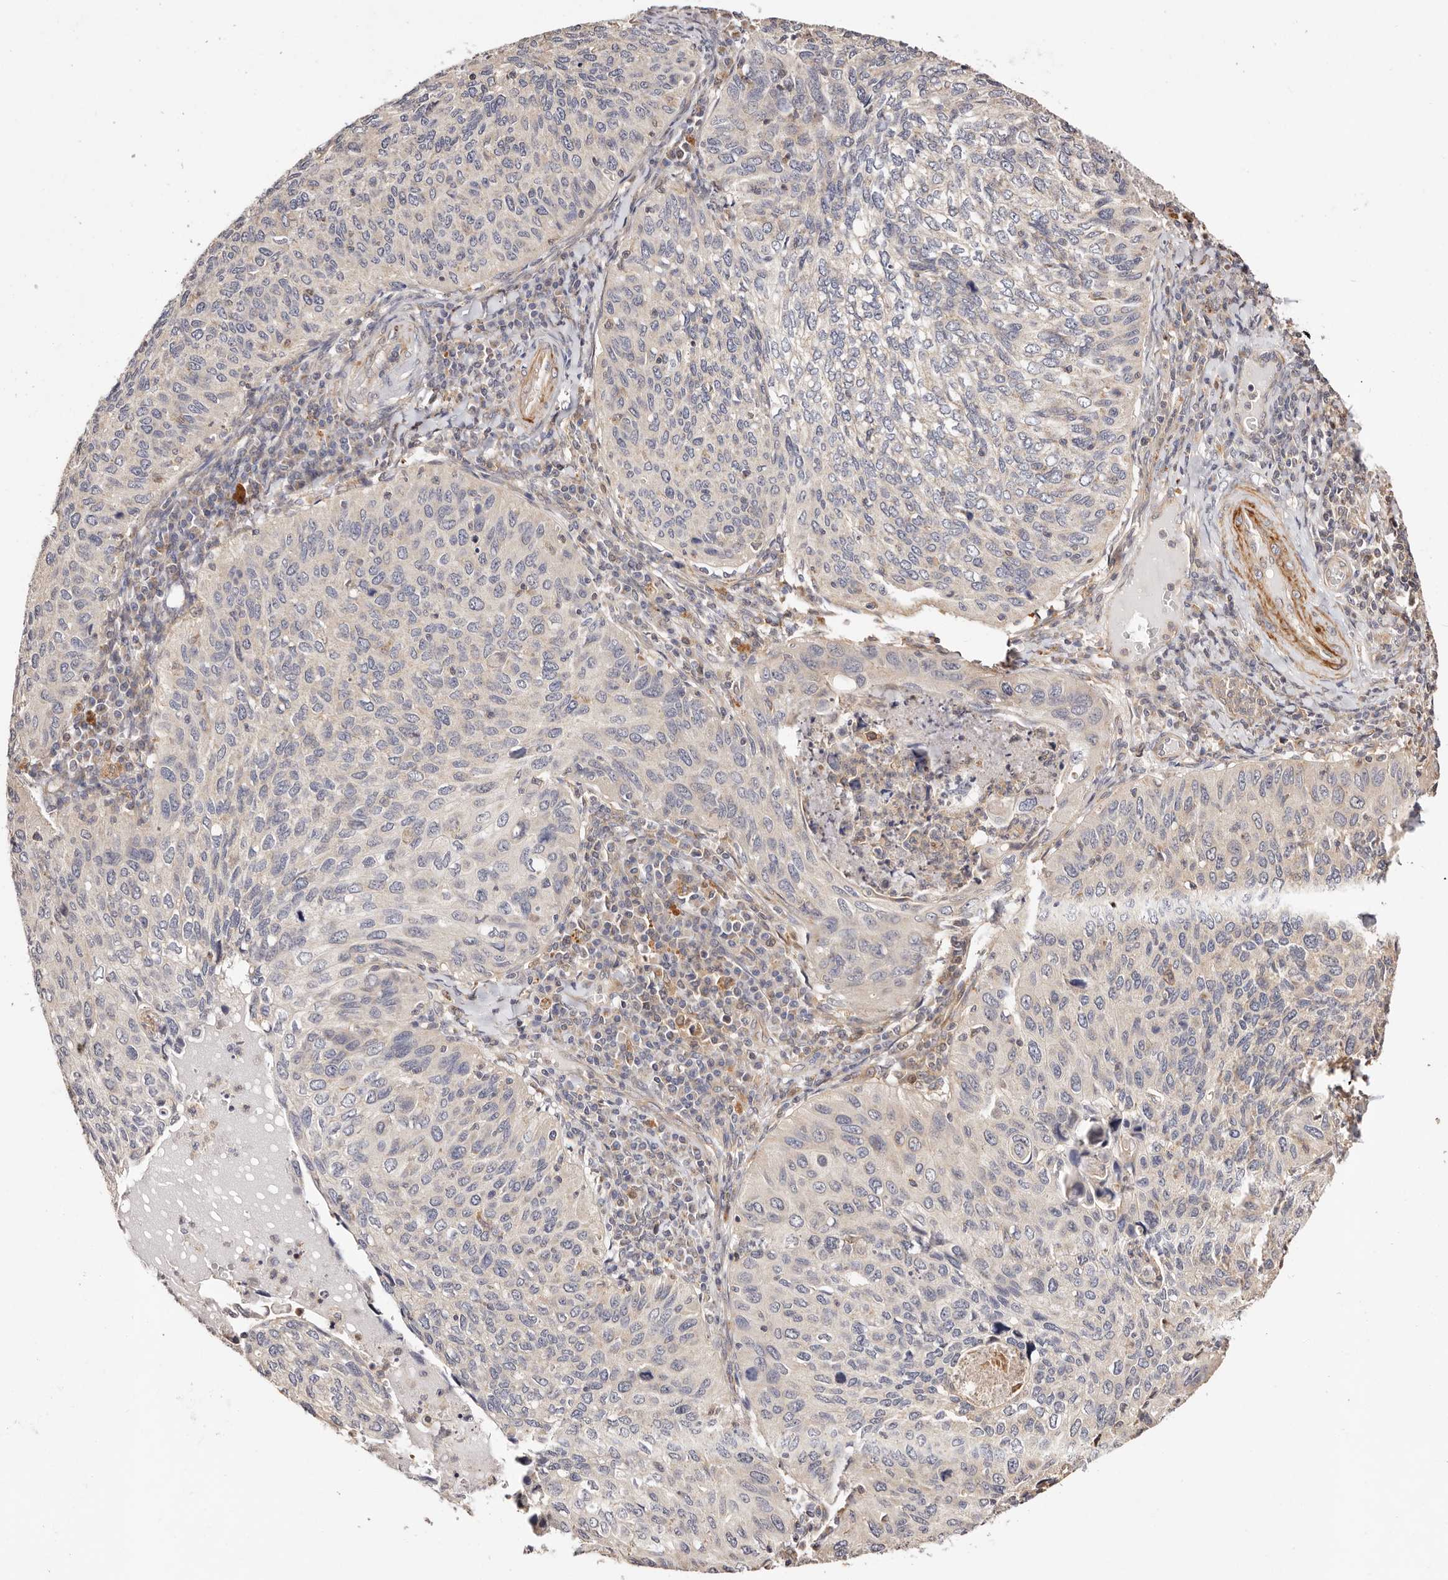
{"staining": {"intensity": "negative", "quantity": "none", "location": "none"}, "tissue": "cervical cancer", "cell_type": "Tumor cells", "image_type": "cancer", "snomed": [{"axis": "morphology", "description": "Squamous cell carcinoma, NOS"}, {"axis": "topography", "description": "Cervix"}], "caption": "Tumor cells are negative for brown protein staining in cervical cancer.", "gene": "MAPK1", "patient": {"sex": "female", "age": 38}}